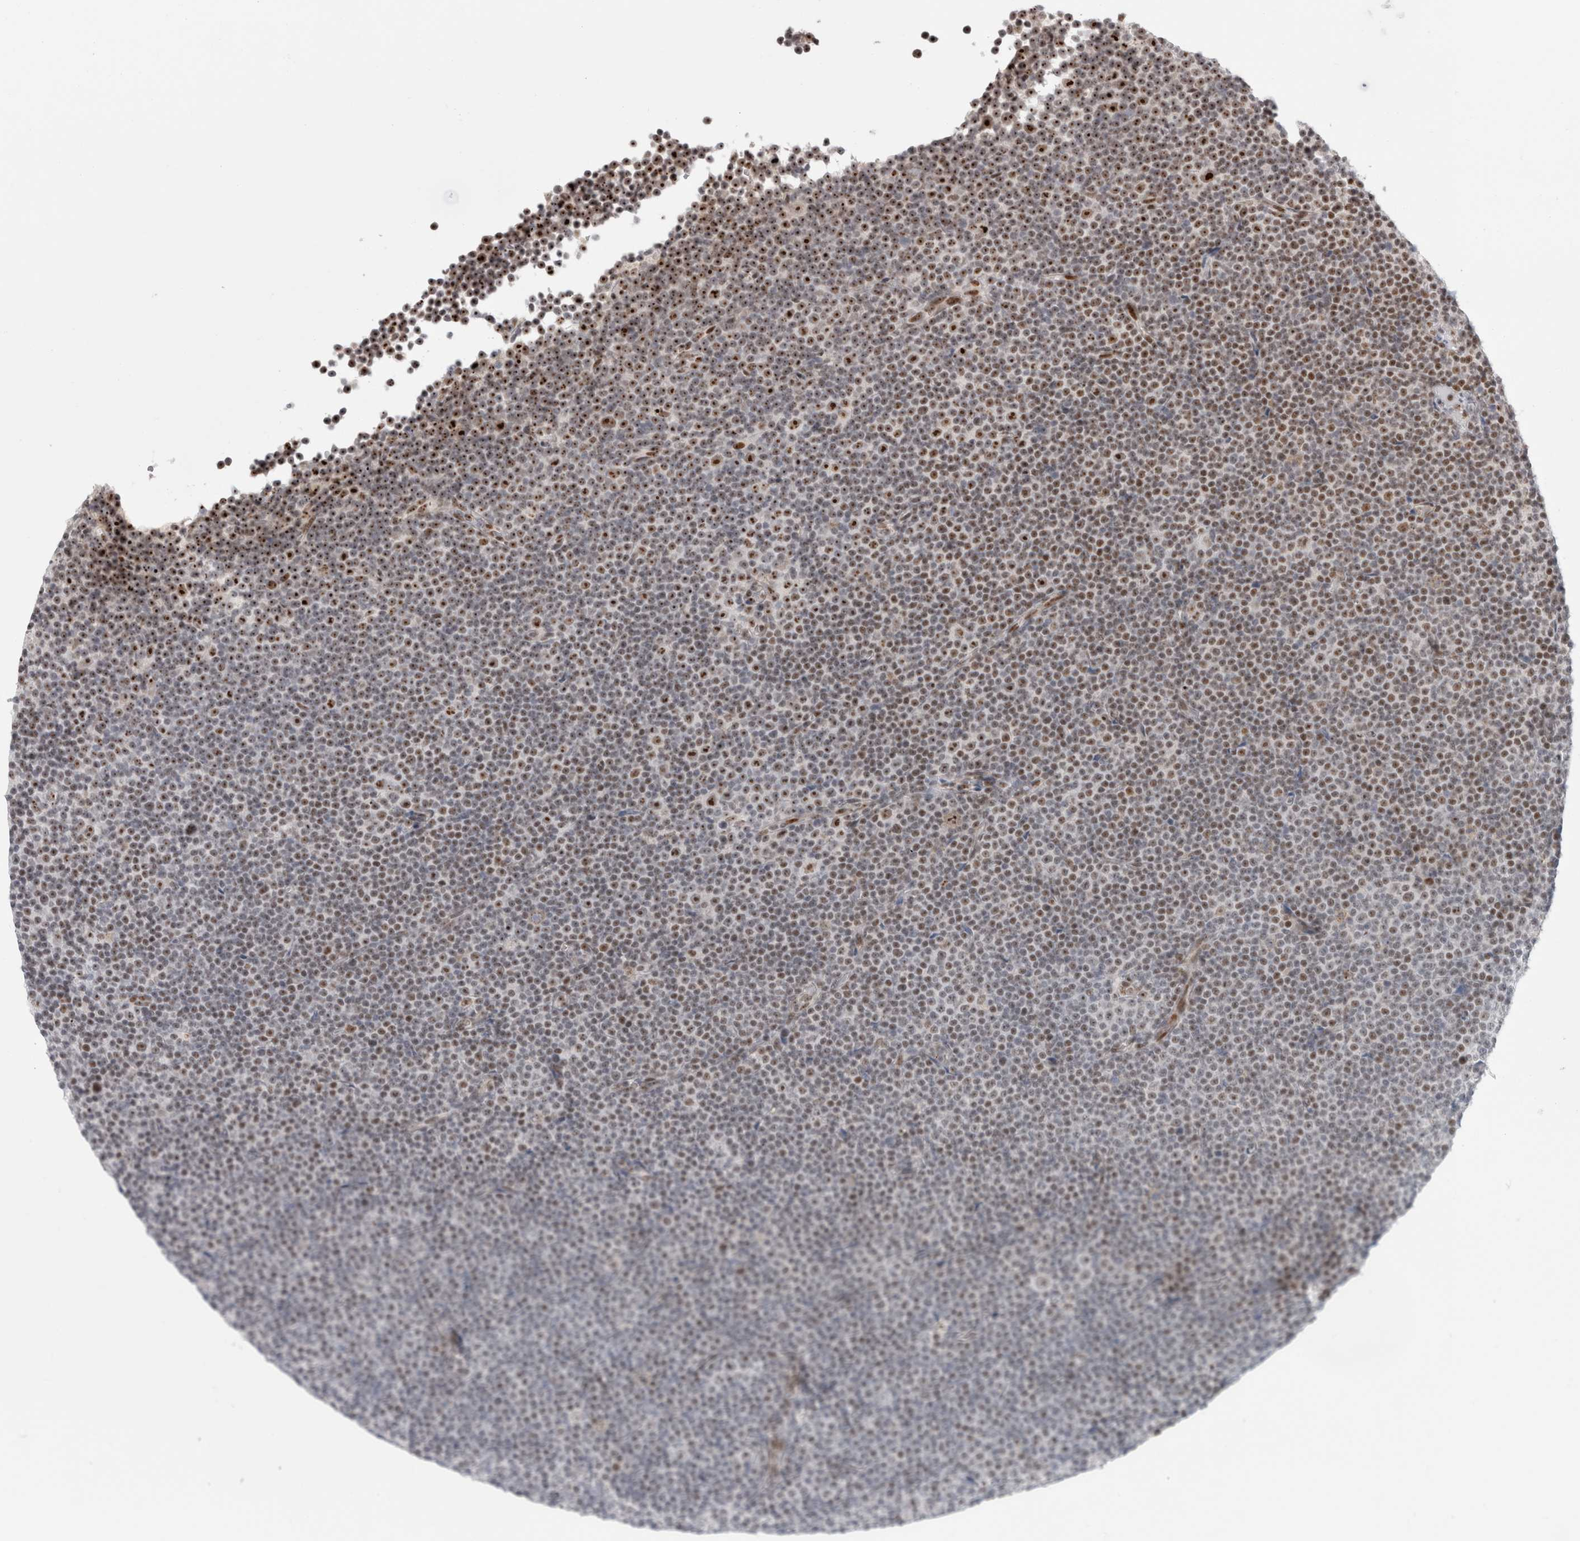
{"staining": {"intensity": "moderate", "quantity": ">75%", "location": "nuclear"}, "tissue": "lymphoma", "cell_type": "Tumor cells", "image_type": "cancer", "snomed": [{"axis": "morphology", "description": "Malignant lymphoma, non-Hodgkin's type, Low grade"}, {"axis": "topography", "description": "Lymph node"}], "caption": "Tumor cells display medium levels of moderate nuclear staining in approximately >75% of cells in human lymphoma.", "gene": "SENP6", "patient": {"sex": "female", "age": 67}}